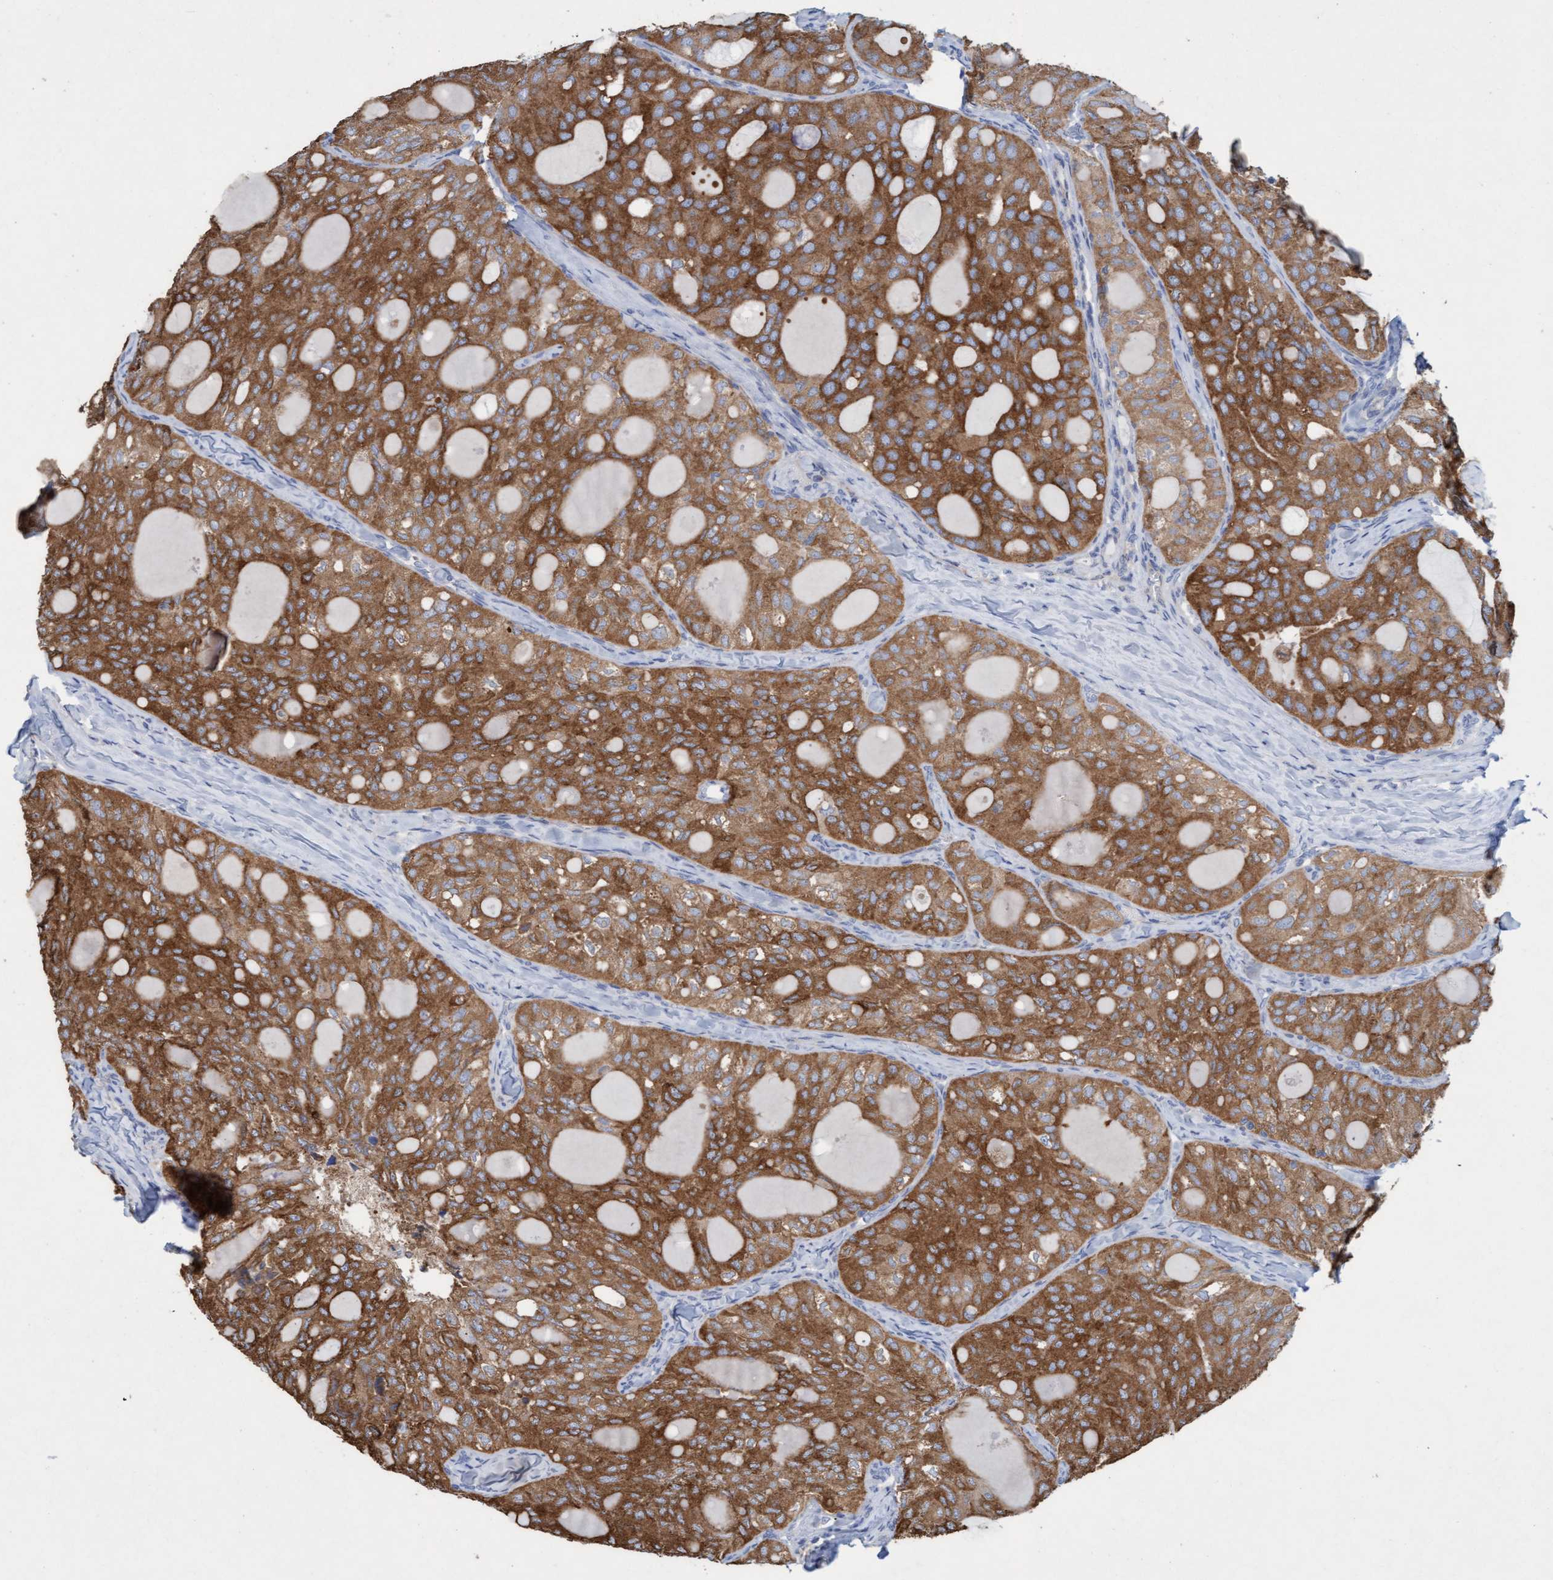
{"staining": {"intensity": "strong", "quantity": ">75%", "location": "cytoplasmic/membranous"}, "tissue": "thyroid cancer", "cell_type": "Tumor cells", "image_type": "cancer", "snomed": [{"axis": "morphology", "description": "Follicular adenoma carcinoma, NOS"}, {"axis": "topography", "description": "Thyroid gland"}], "caption": "Thyroid cancer (follicular adenoma carcinoma) stained with DAB immunohistochemistry (IHC) demonstrates high levels of strong cytoplasmic/membranous expression in approximately >75% of tumor cells.", "gene": "SIGIRR", "patient": {"sex": "male", "age": 75}}